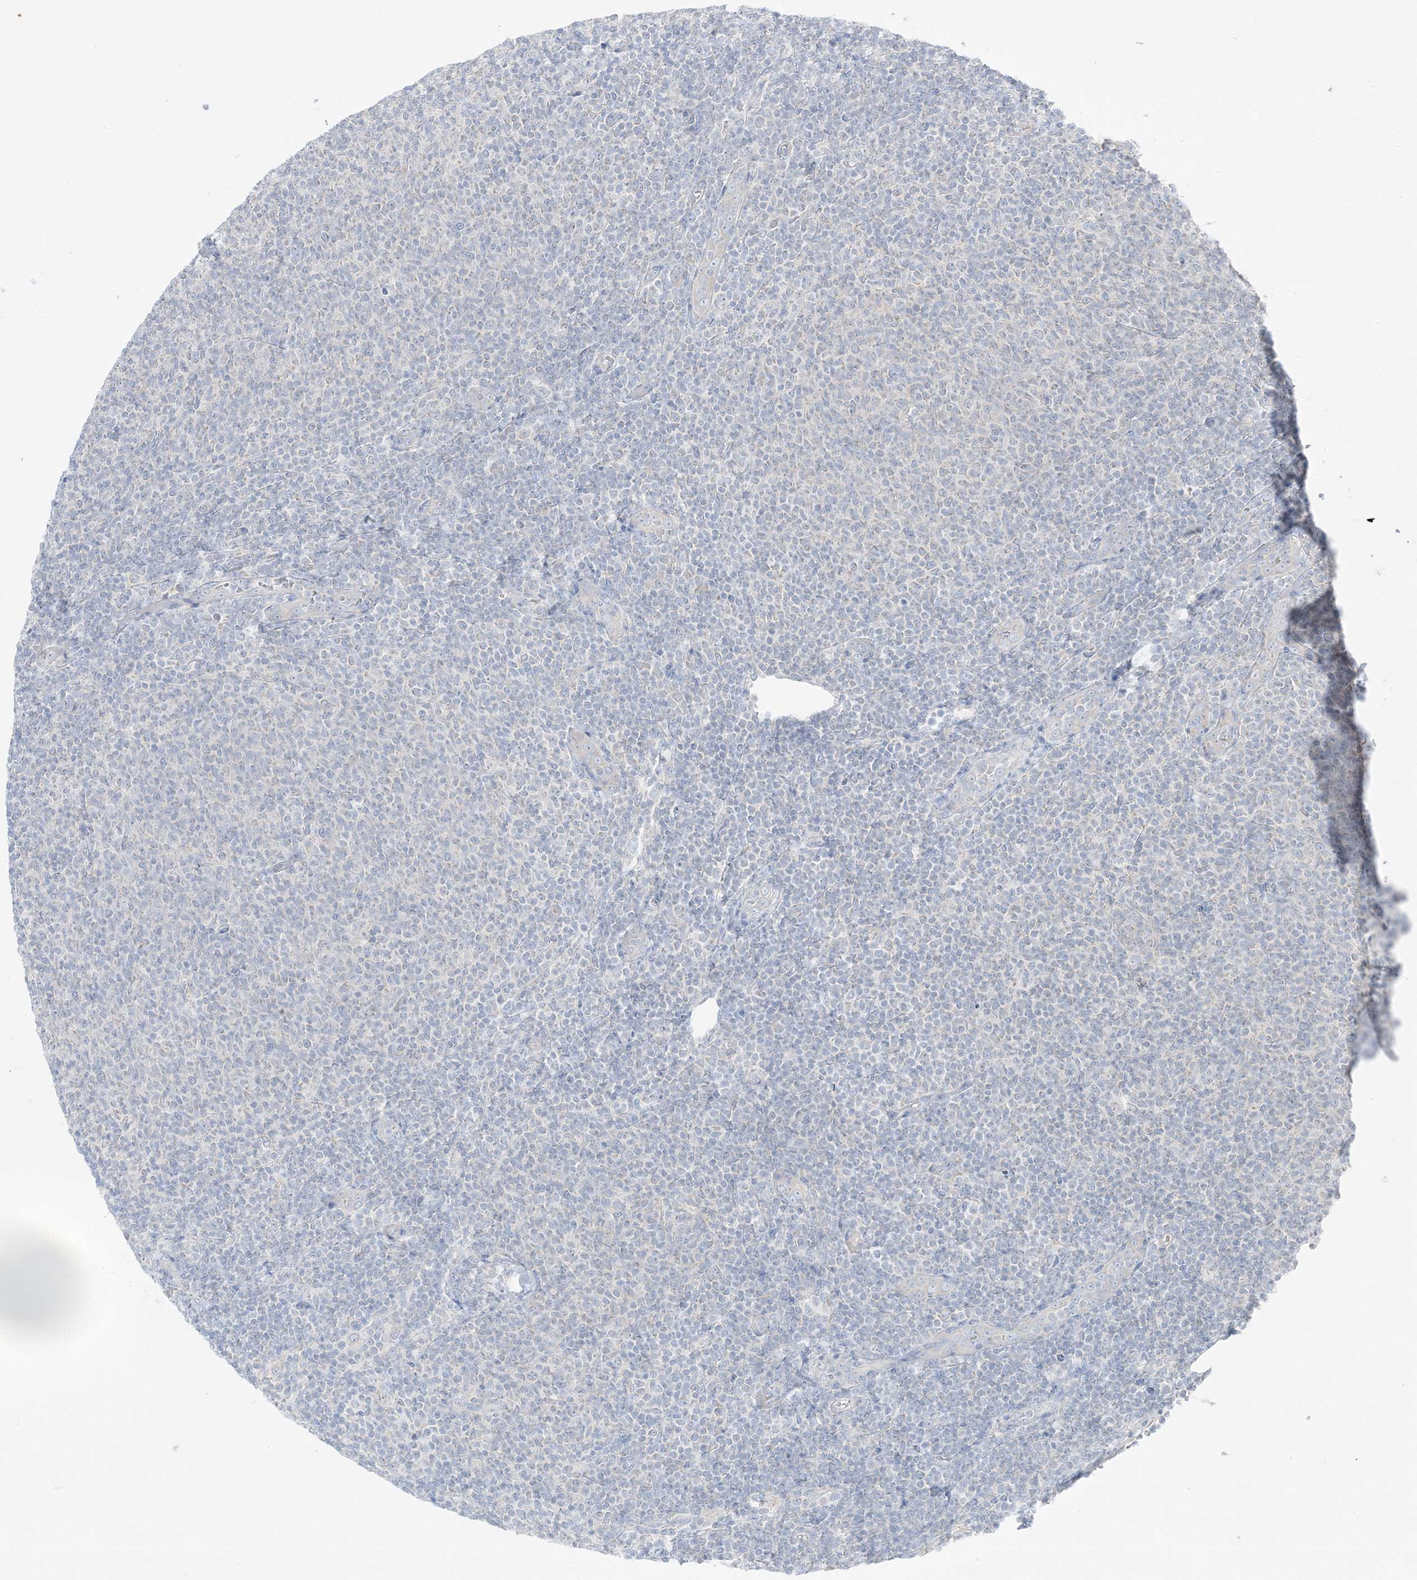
{"staining": {"intensity": "negative", "quantity": "none", "location": "none"}, "tissue": "lymphoma", "cell_type": "Tumor cells", "image_type": "cancer", "snomed": [{"axis": "morphology", "description": "Malignant lymphoma, non-Hodgkin's type, Low grade"}, {"axis": "topography", "description": "Lymph node"}], "caption": "Immunohistochemical staining of human low-grade malignant lymphoma, non-Hodgkin's type displays no significant expression in tumor cells.", "gene": "FAM184A", "patient": {"sex": "male", "age": 66}}